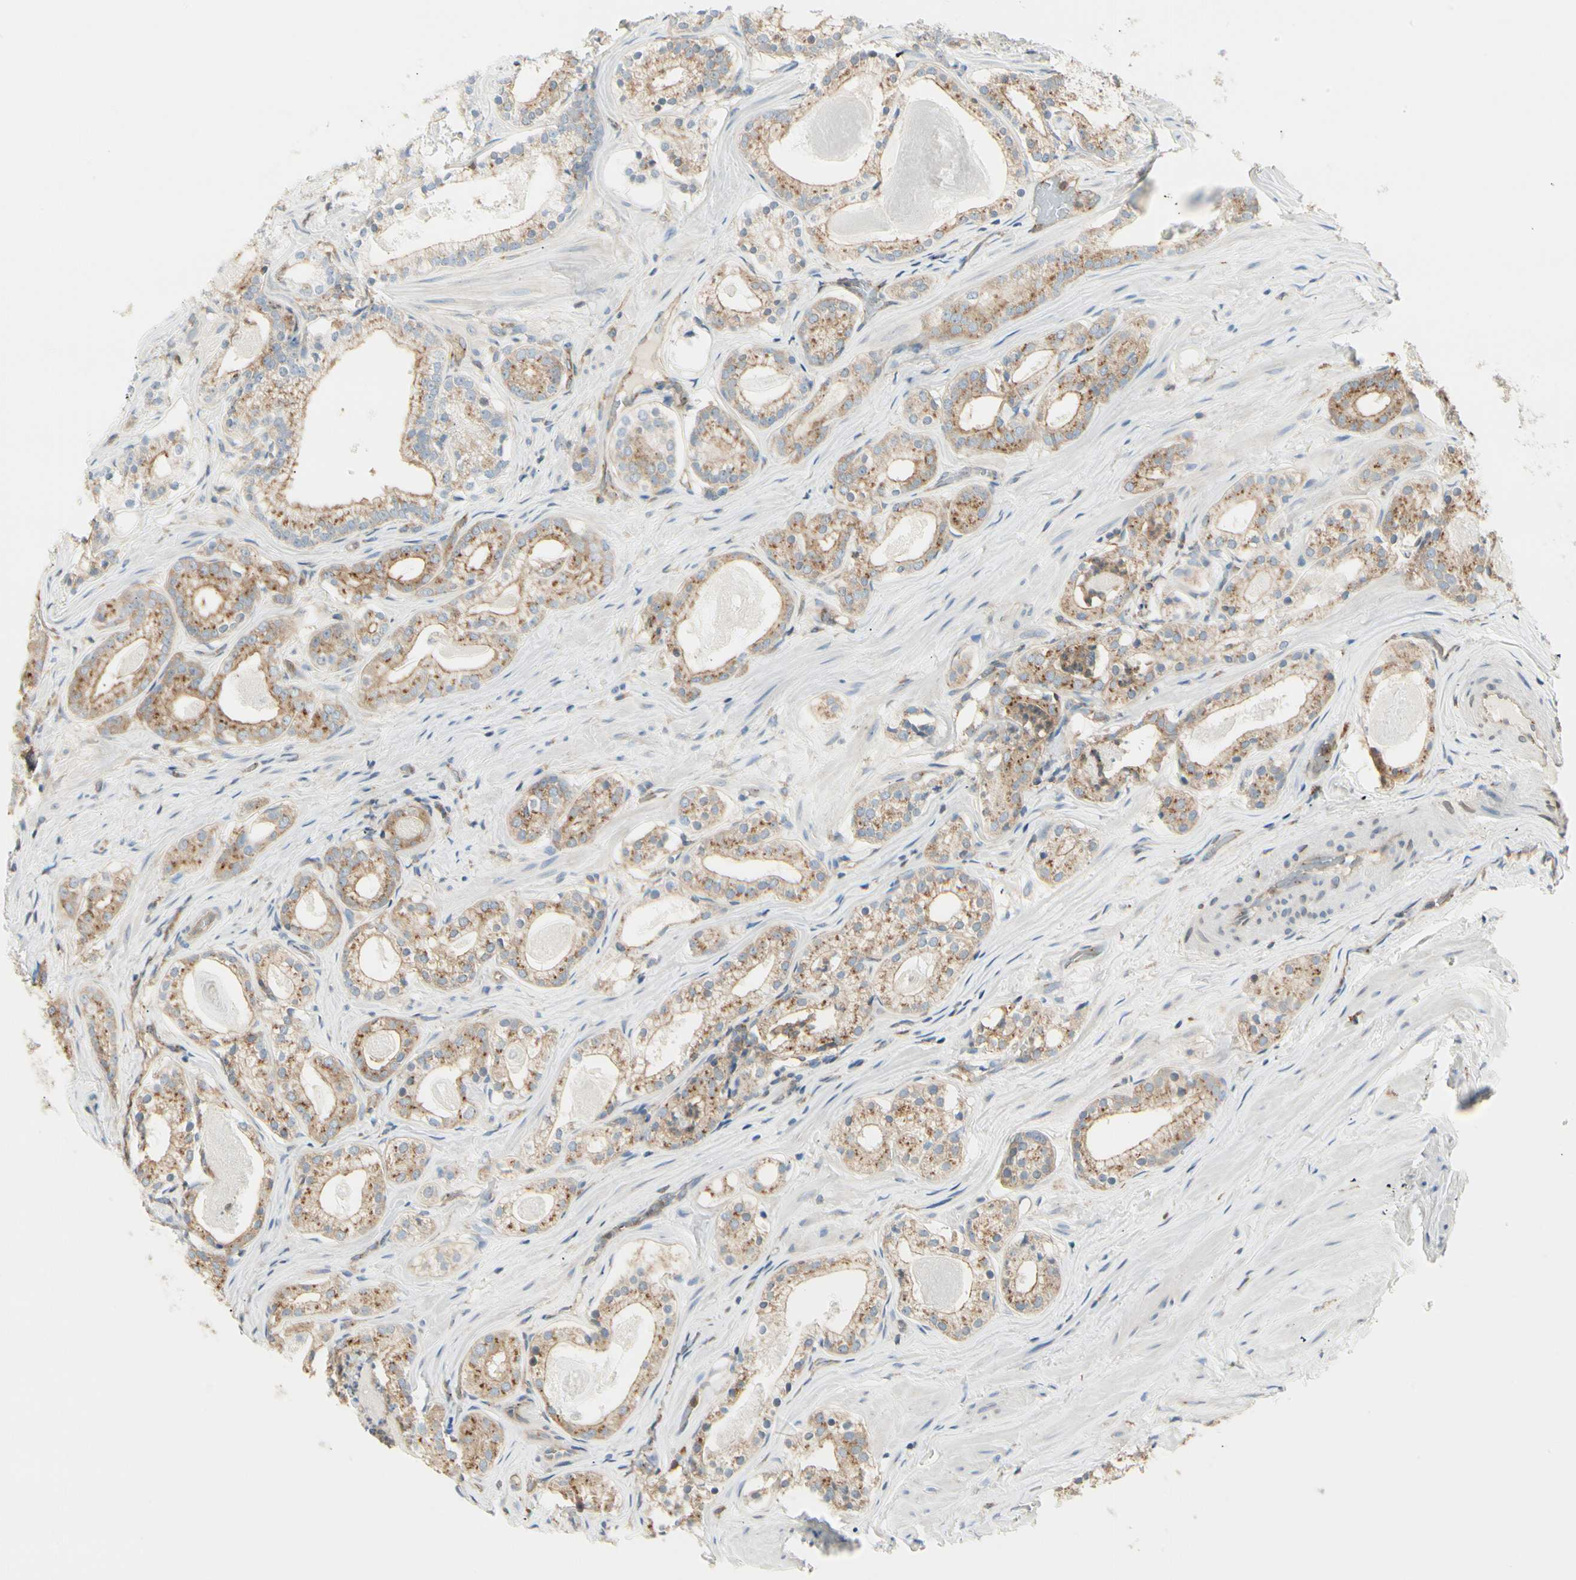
{"staining": {"intensity": "moderate", "quantity": ">75%", "location": "cytoplasmic/membranous"}, "tissue": "prostate cancer", "cell_type": "Tumor cells", "image_type": "cancer", "snomed": [{"axis": "morphology", "description": "Adenocarcinoma, Low grade"}, {"axis": "topography", "description": "Prostate"}], "caption": "Moderate cytoplasmic/membranous positivity for a protein is seen in about >75% of tumor cells of prostate cancer using immunohistochemistry (IHC).", "gene": "AGFG1", "patient": {"sex": "male", "age": 59}}